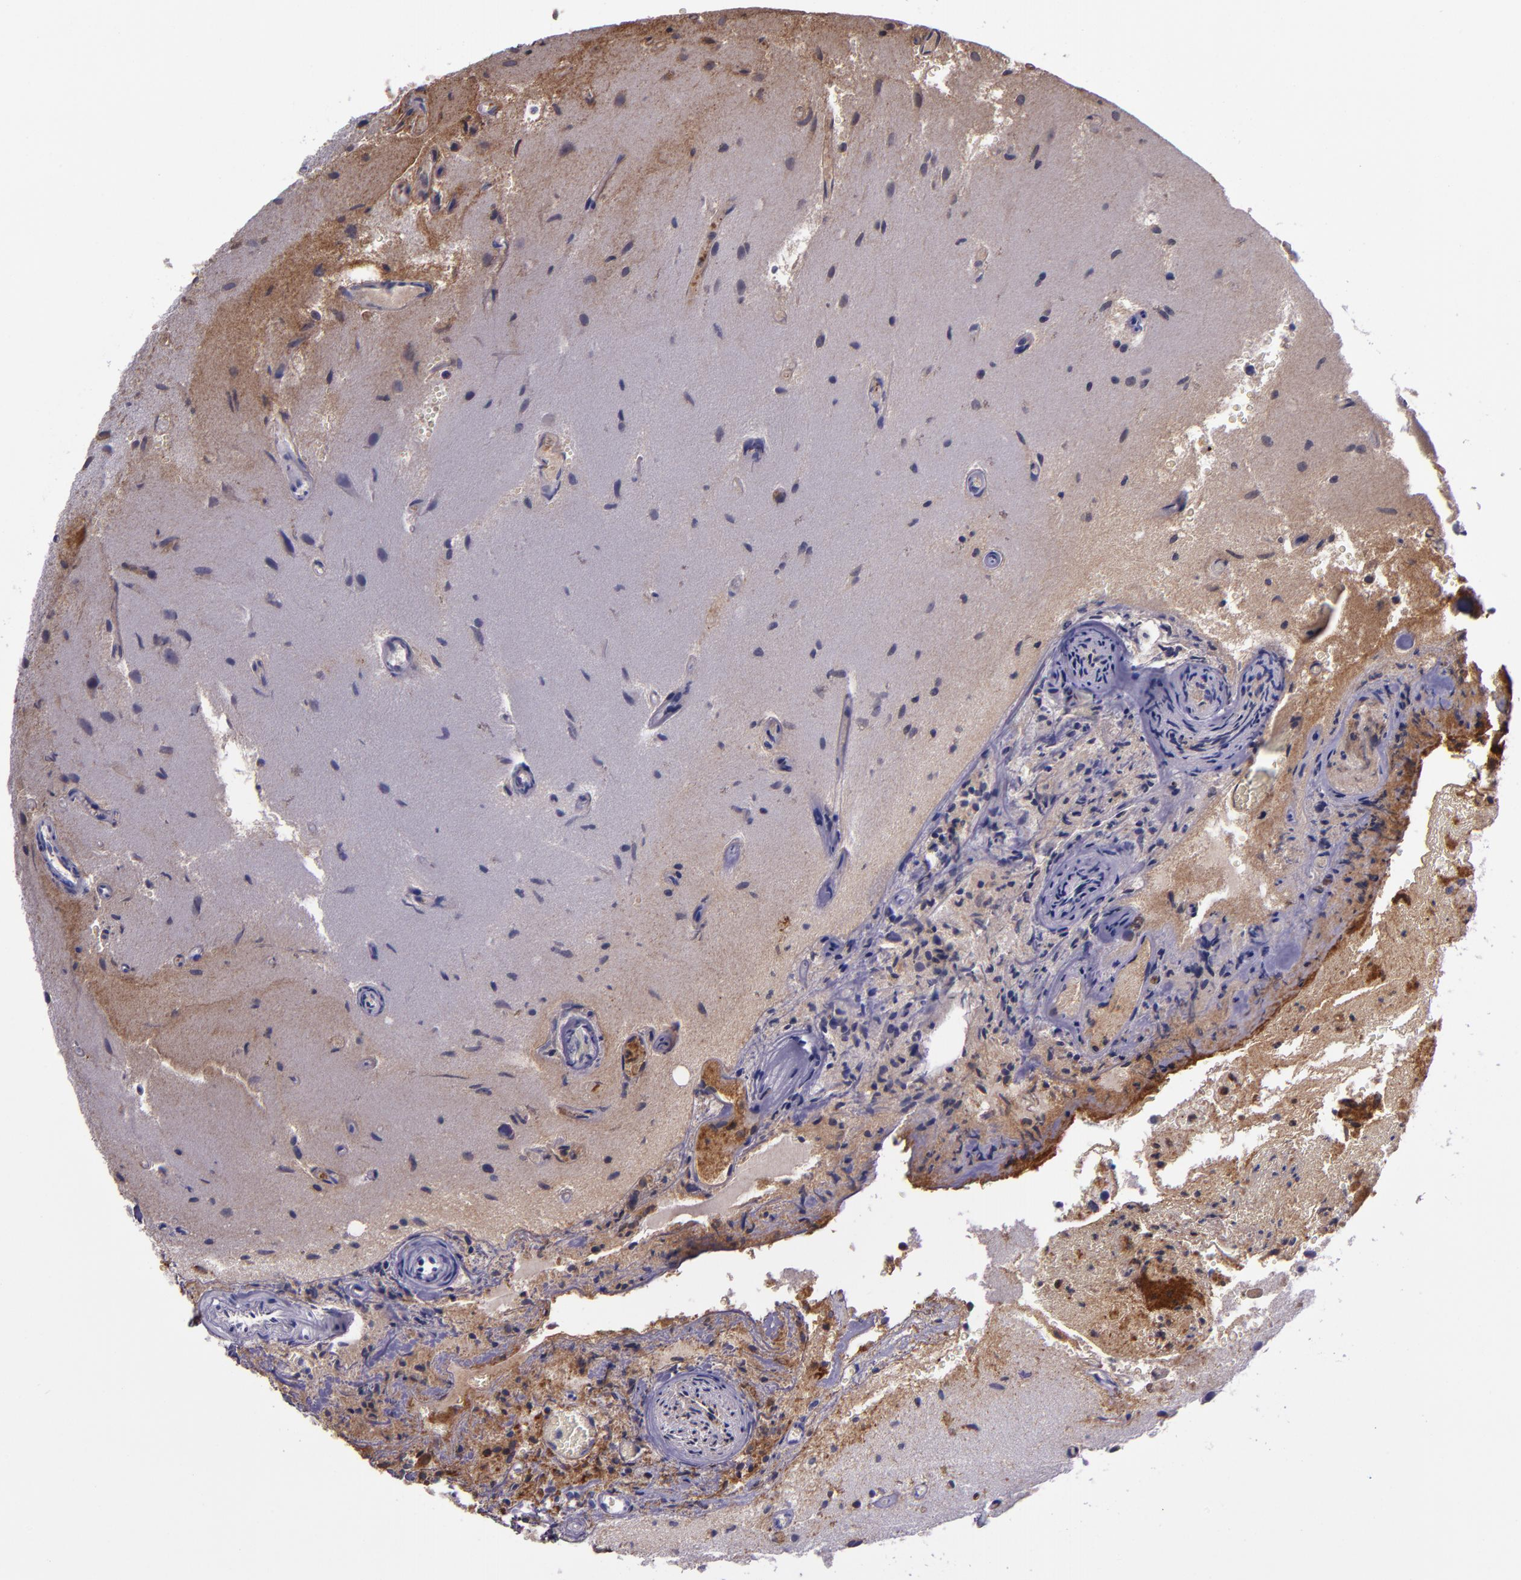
{"staining": {"intensity": "negative", "quantity": "none", "location": "none"}, "tissue": "glioma", "cell_type": "Tumor cells", "image_type": "cancer", "snomed": [{"axis": "morphology", "description": "Normal tissue, NOS"}, {"axis": "morphology", "description": "Glioma, malignant, High grade"}, {"axis": "topography", "description": "Cerebral cortex"}], "caption": "Tumor cells show no significant protein expression in malignant glioma (high-grade). (Stains: DAB (3,3'-diaminobenzidine) immunohistochemistry with hematoxylin counter stain, Microscopy: brightfield microscopy at high magnification).", "gene": "APOH", "patient": {"sex": "male", "age": 75}}